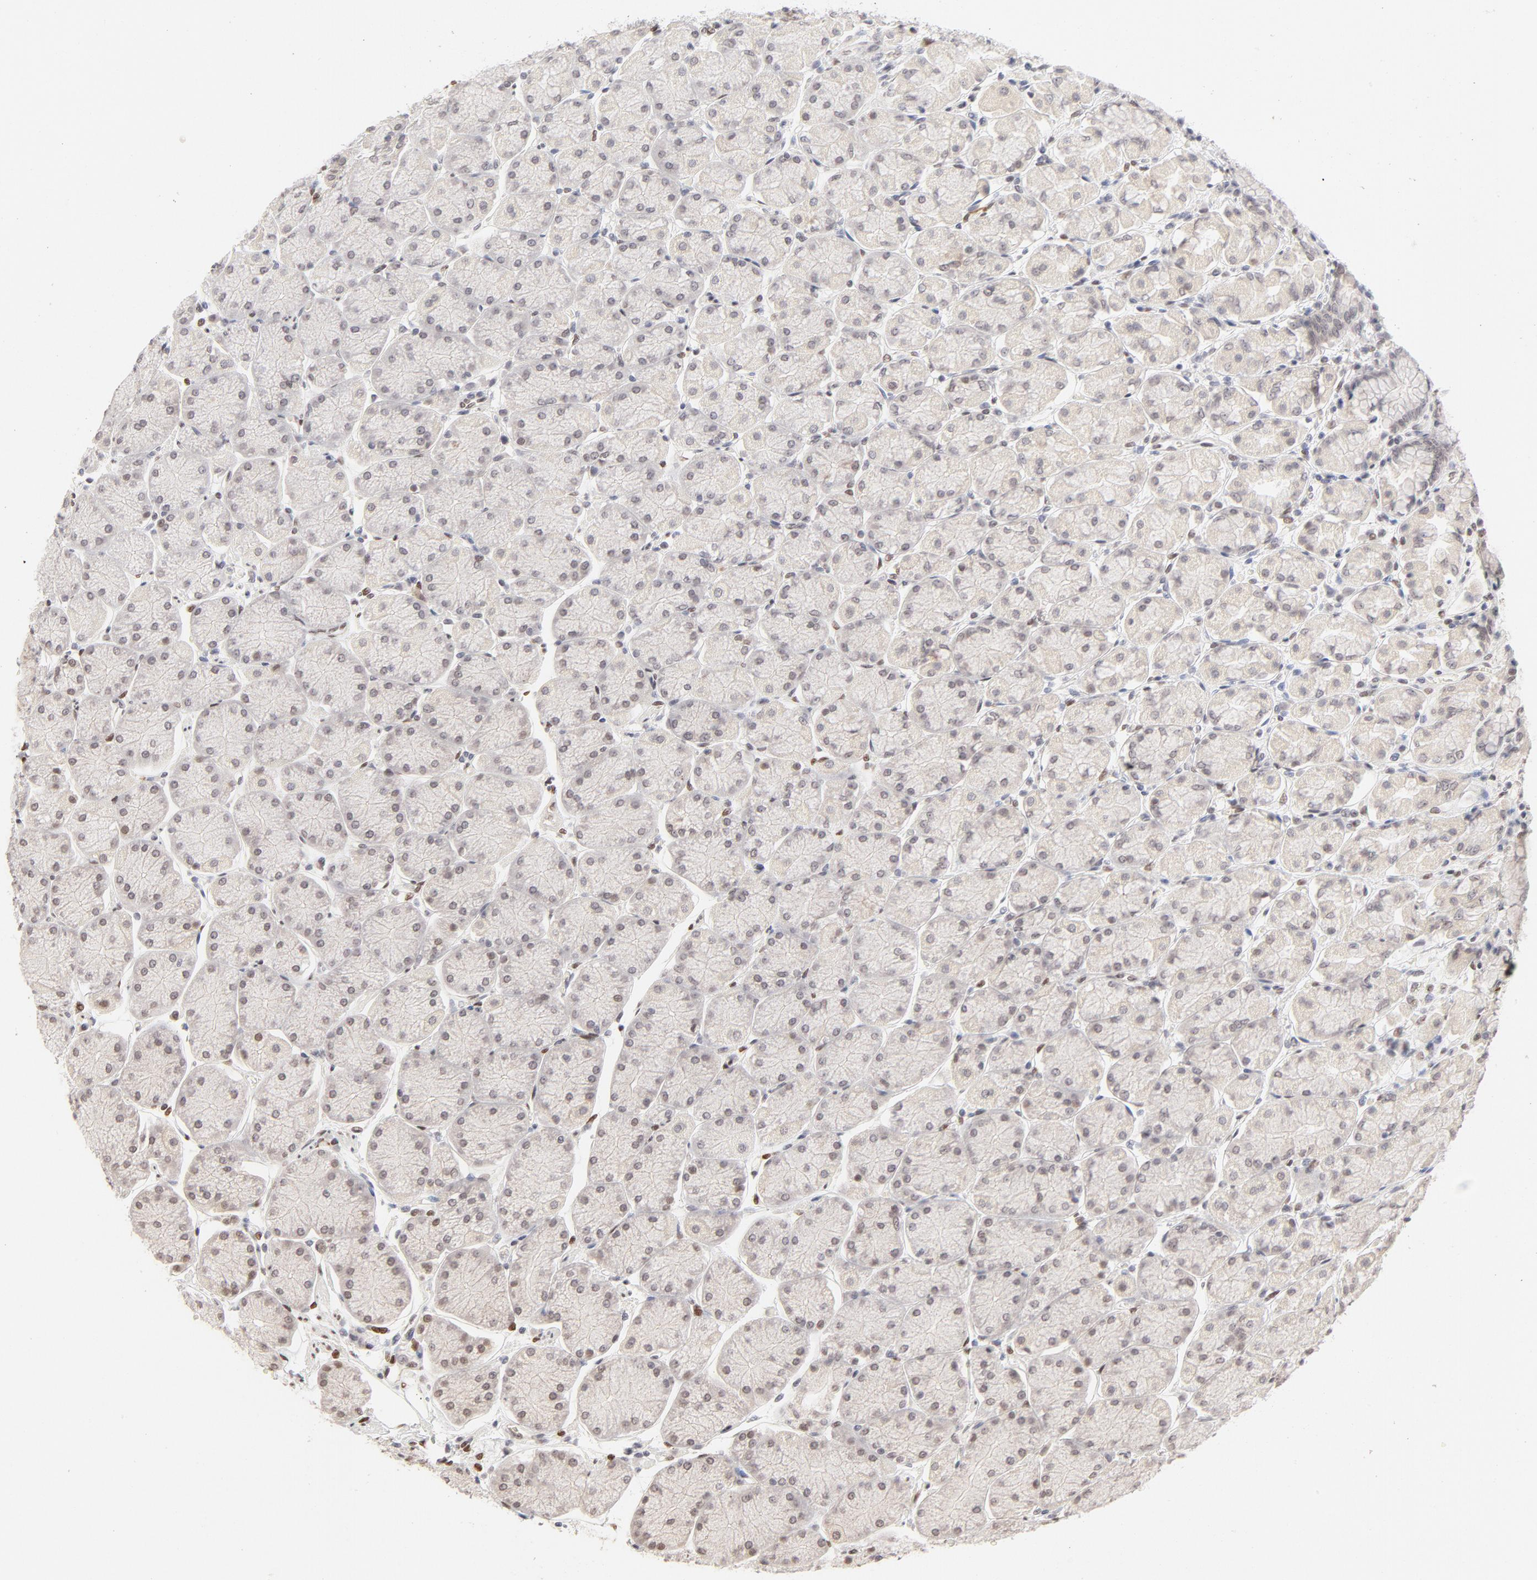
{"staining": {"intensity": "weak", "quantity": "<25%", "location": "nuclear"}, "tissue": "stomach", "cell_type": "Glandular cells", "image_type": "normal", "snomed": [{"axis": "morphology", "description": "Normal tissue, NOS"}, {"axis": "topography", "description": "Stomach, upper"}, {"axis": "topography", "description": "Stomach"}], "caption": "Immunohistochemistry (IHC) of benign stomach exhibits no positivity in glandular cells. (DAB (3,3'-diaminobenzidine) IHC, high magnification).", "gene": "PBX1", "patient": {"sex": "male", "age": 76}}